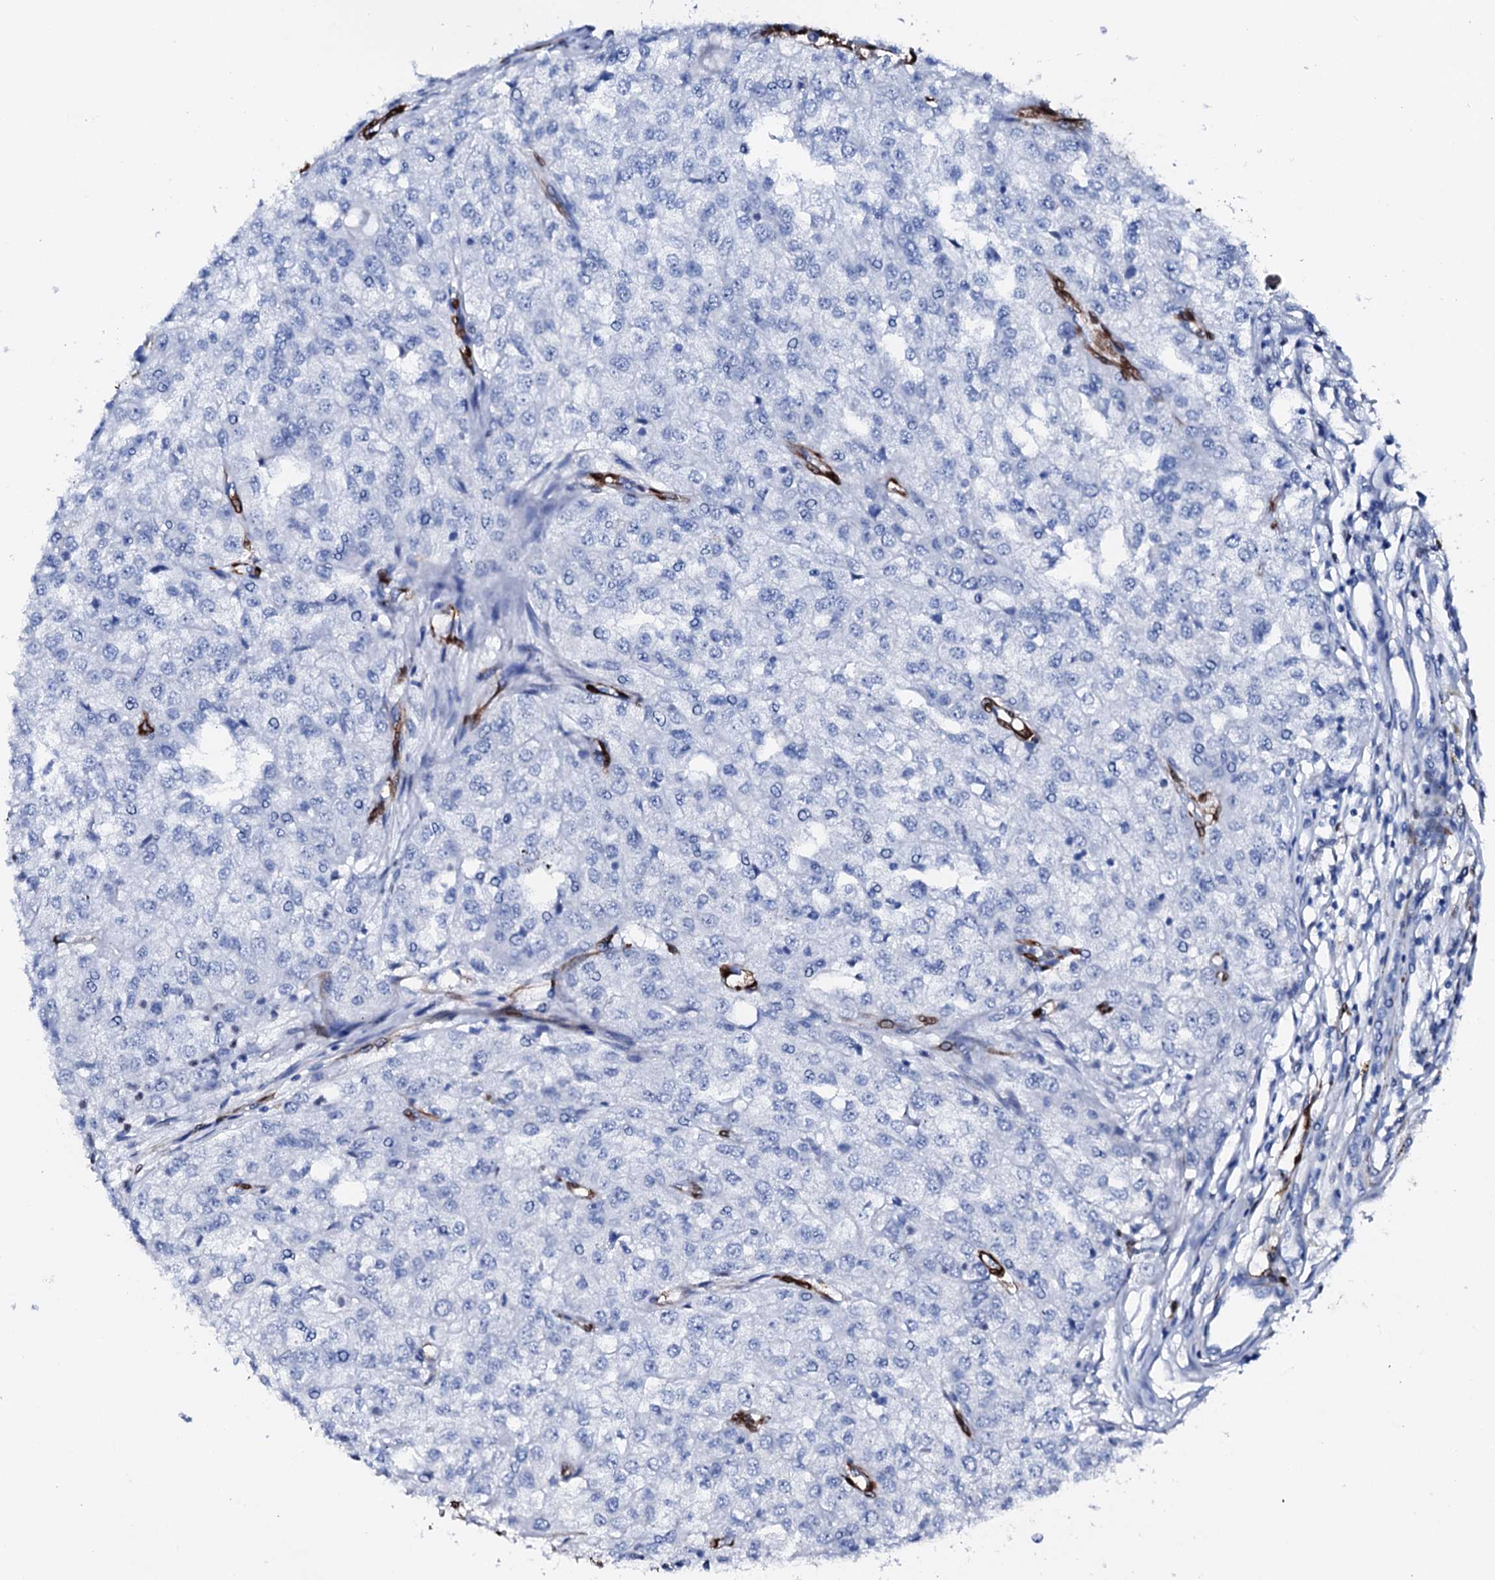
{"staining": {"intensity": "negative", "quantity": "none", "location": "none"}, "tissue": "renal cancer", "cell_type": "Tumor cells", "image_type": "cancer", "snomed": [{"axis": "morphology", "description": "Adenocarcinoma, NOS"}, {"axis": "topography", "description": "Kidney"}], "caption": "Tumor cells show no significant staining in renal adenocarcinoma. (DAB IHC visualized using brightfield microscopy, high magnification).", "gene": "NRIP2", "patient": {"sex": "female", "age": 54}}